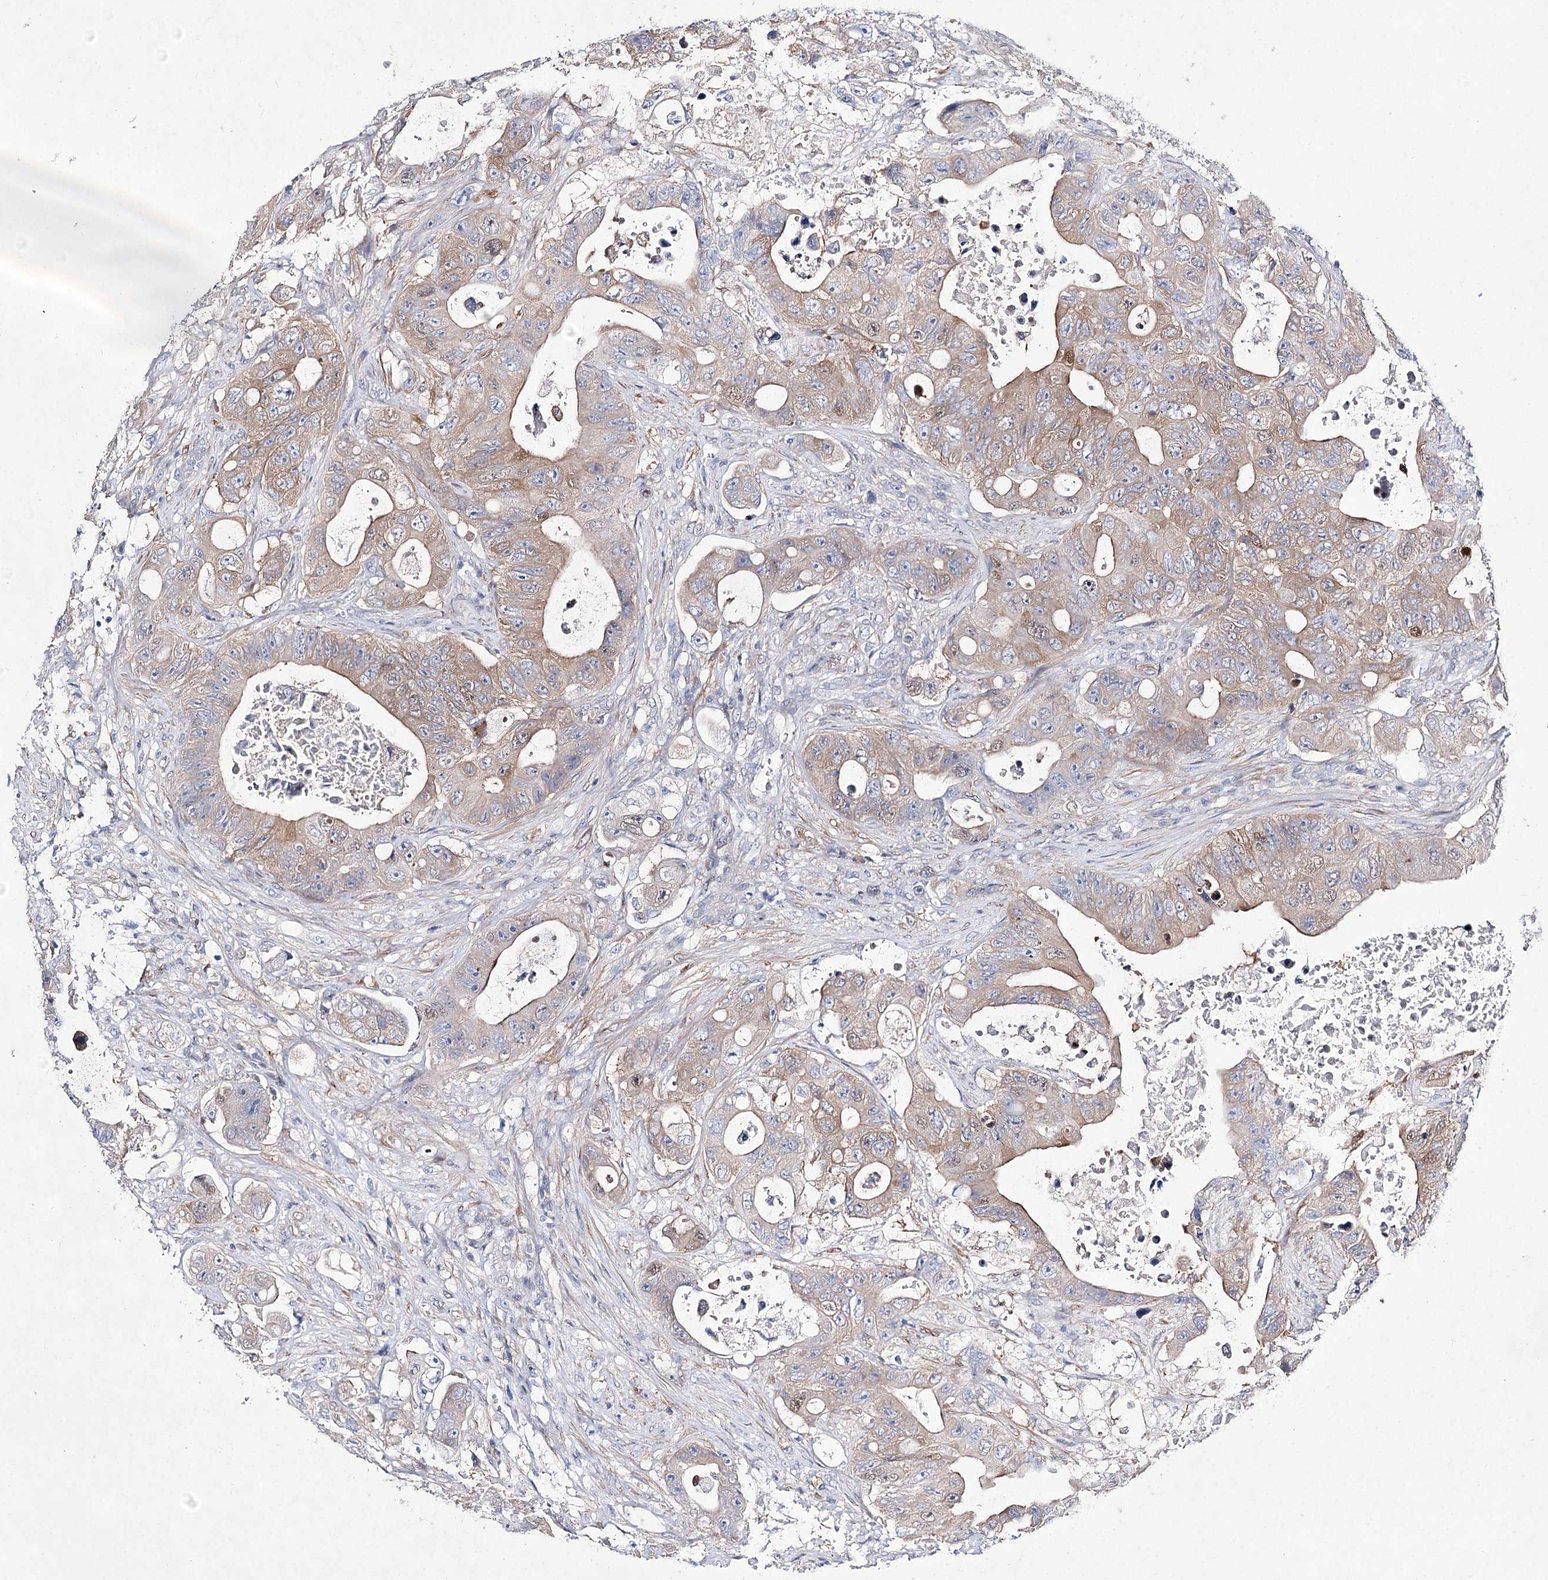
{"staining": {"intensity": "weak", "quantity": ">75%", "location": "cytoplasmic/membranous"}, "tissue": "colorectal cancer", "cell_type": "Tumor cells", "image_type": "cancer", "snomed": [{"axis": "morphology", "description": "Adenocarcinoma, NOS"}, {"axis": "topography", "description": "Colon"}], "caption": "Tumor cells show weak cytoplasmic/membranous positivity in about >75% of cells in colorectal cancer (adenocarcinoma).", "gene": "UGDH", "patient": {"sex": "female", "age": 46}}